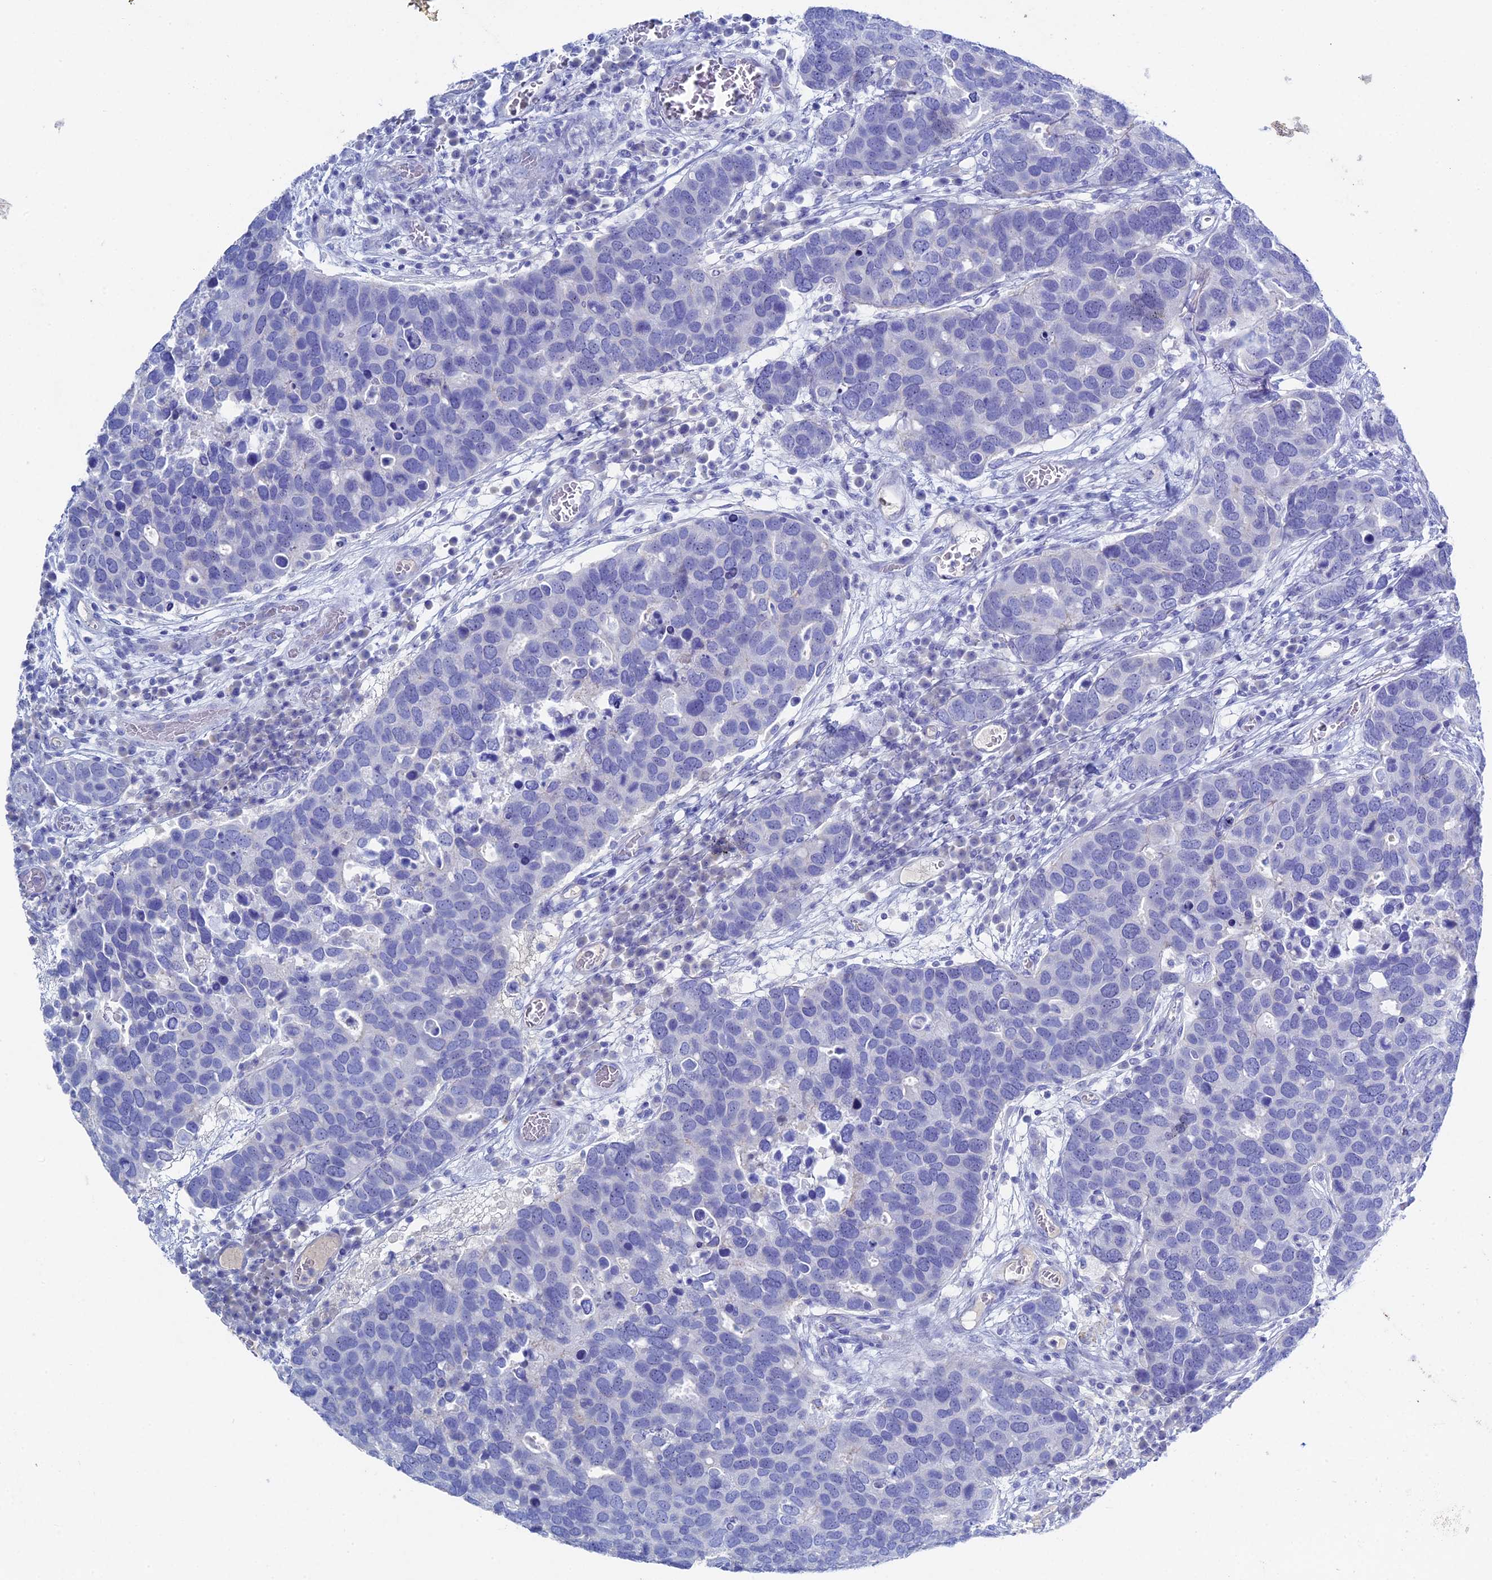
{"staining": {"intensity": "negative", "quantity": "none", "location": "none"}, "tissue": "breast cancer", "cell_type": "Tumor cells", "image_type": "cancer", "snomed": [{"axis": "morphology", "description": "Duct carcinoma"}, {"axis": "topography", "description": "Breast"}], "caption": "A high-resolution image shows immunohistochemistry (IHC) staining of breast invasive ductal carcinoma, which reveals no significant expression in tumor cells.", "gene": "UNC119", "patient": {"sex": "female", "age": 83}}